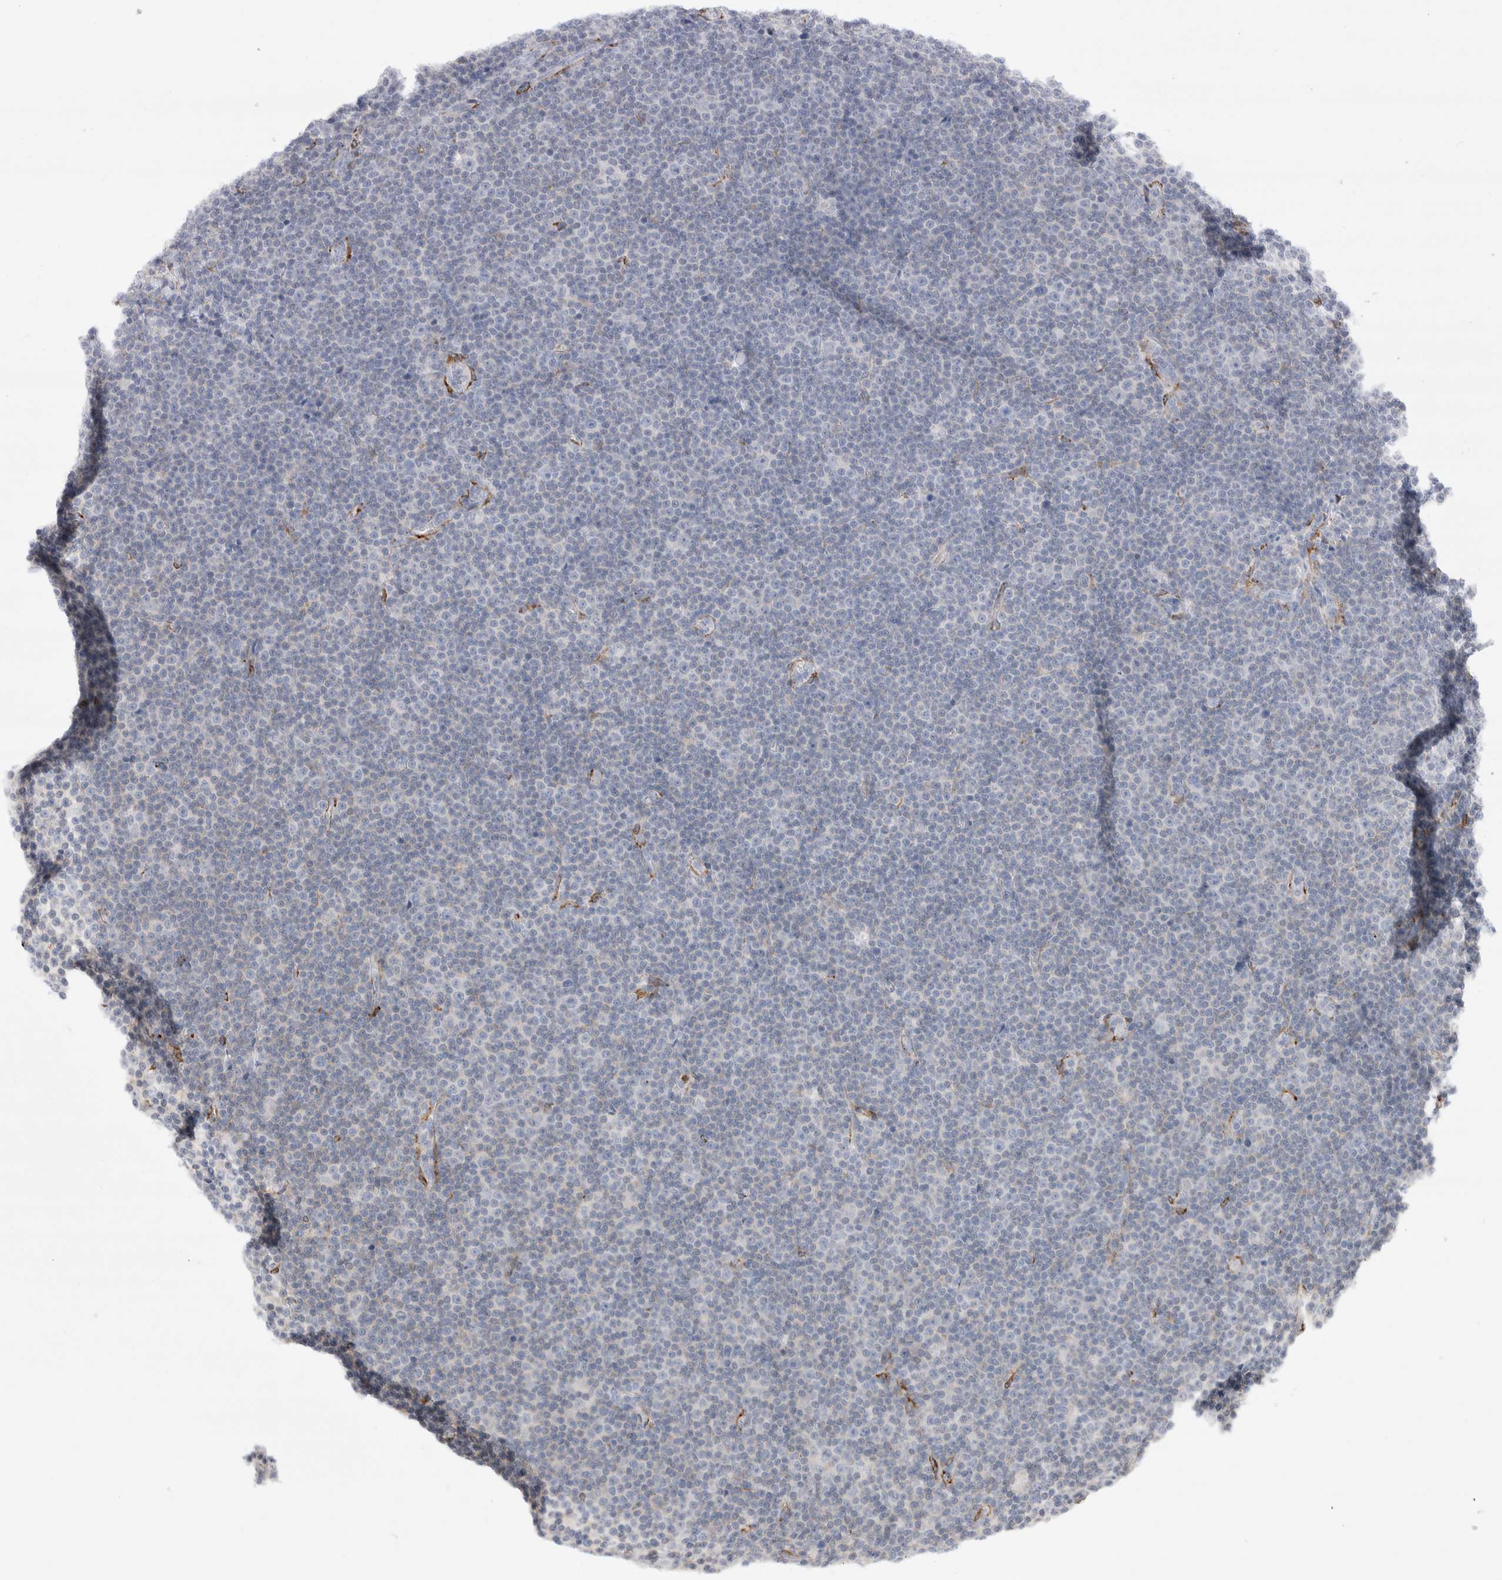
{"staining": {"intensity": "negative", "quantity": "none", "location": "none"}, "tissue": "lymphoma", "cell_type": "Tumor cells", "image_type": "cancer", "snomed": [{"axis": "morphology", "description": "Malignant lymphoma, non-Hodgkin's type, Low grade"}, {"axis": "topography", "description": "Lymph node"}], "caption": "Malignant lymphoma, non-Hodgkin's type (low-grade) was stained to show a protein in brown. There is no significant staining in tumor cells.", "gene": "SEPTIN4", "patient": {"sex": "female", "age": 67}}